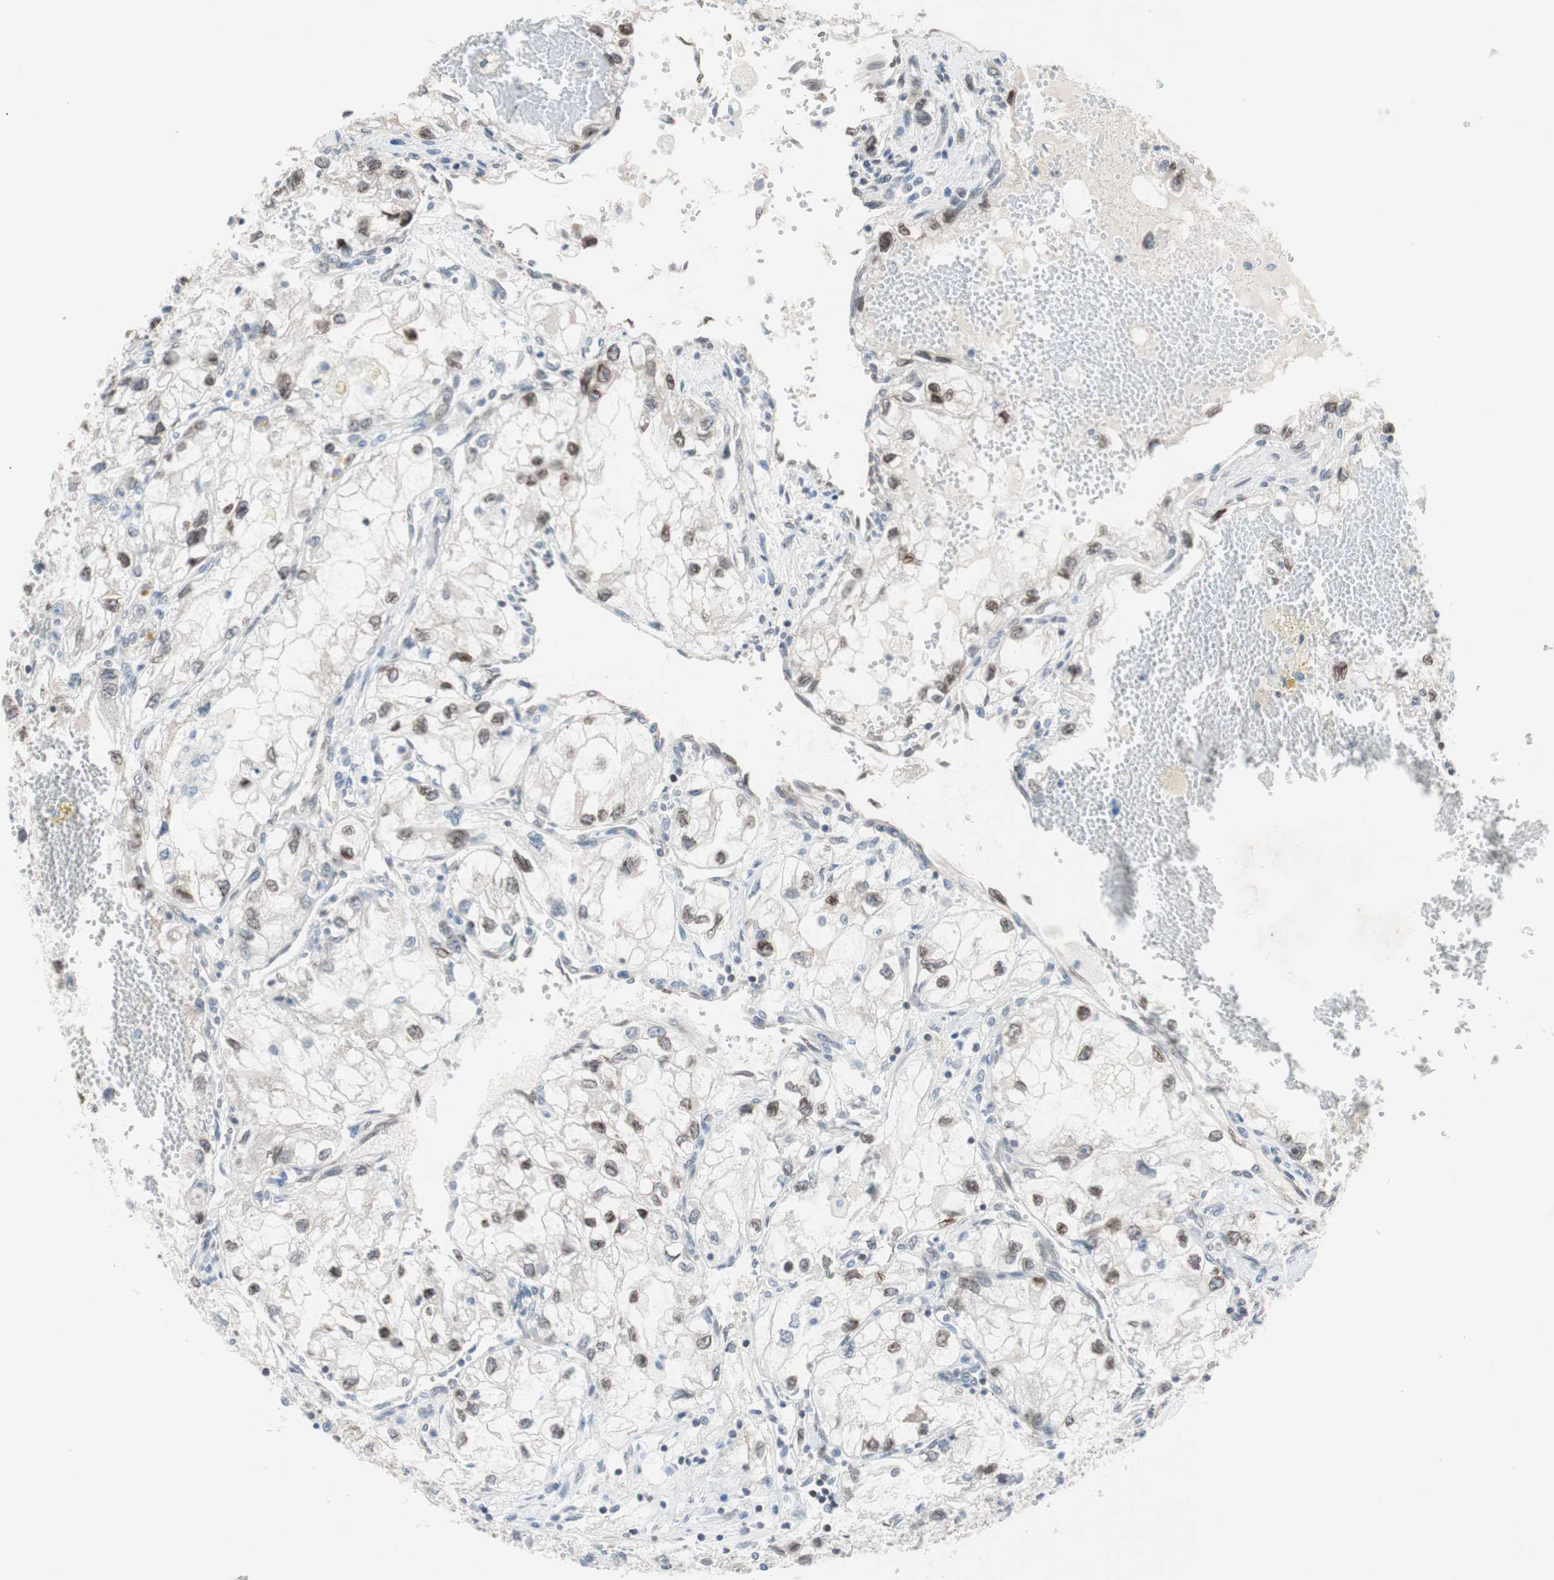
{"staining": {"intensity": "weak", "quantity": "25%-75%", "location": "cytoplasmic/membranous,nuclear"}, "tissue": "renal cancer", "cell_type": "Tumor cells", "image_type": "cancer", "snomed": [{"axis": "morphology", "description": "Adenocarcinoma, NOS"}, {"axis": "topography", "description": "Kidney"}], "caption": "IHC staining of renal adenocarcinoma, which reveals low levels of weak cytoplasmic/membranous and nuclear staining in about 25%-75% of tumor cells indicating weak cytoplasmic/membranous and nuclear protein staining. The staining was performed using DAB (brown) for protein detection and nuclei were counterstained in hematoxylin (blue).", "gene": "ARNT2", "patient": {"sex": "female", "age": 70}}